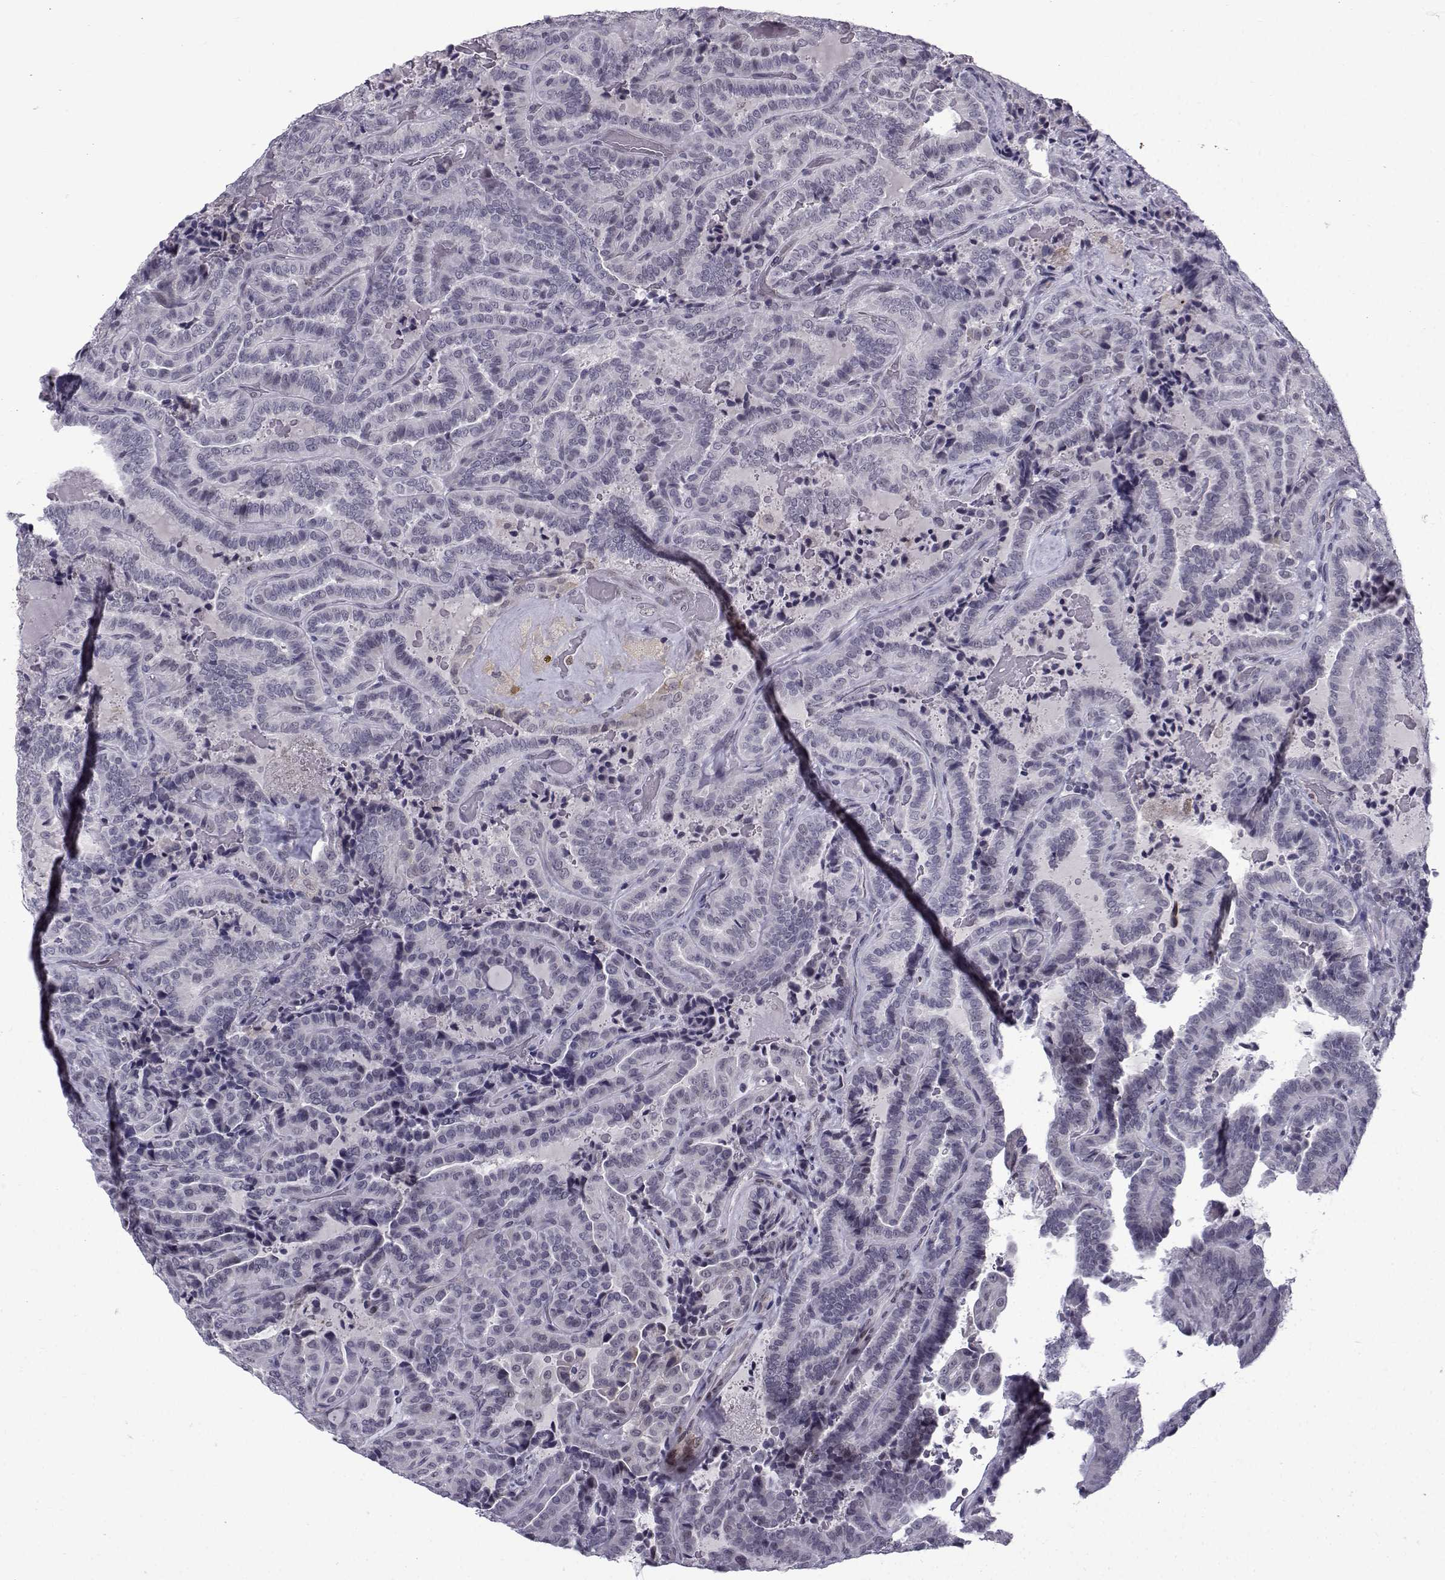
{"staining": {"intensity": "negative", "quantity": "none", "location": "none"}, "tissue": "thyroid cancer", "cell_type": "Tumor cells", "image_type": "cancer", "snomed": [{"axis": "morphology", "description": "Papillary adenocarcinoma, NOS"}, {"axis": "topography", "description": "Thyroid gland"}], "caption": "Immunohistochemistry photomicrograph of thyroid cancer (papillary adenocarcinoma) stained for a protein (brown), which displays no staining in tumor cells.", "gene": "RBM24", "patient": {"sex": "female", "age": 39}}